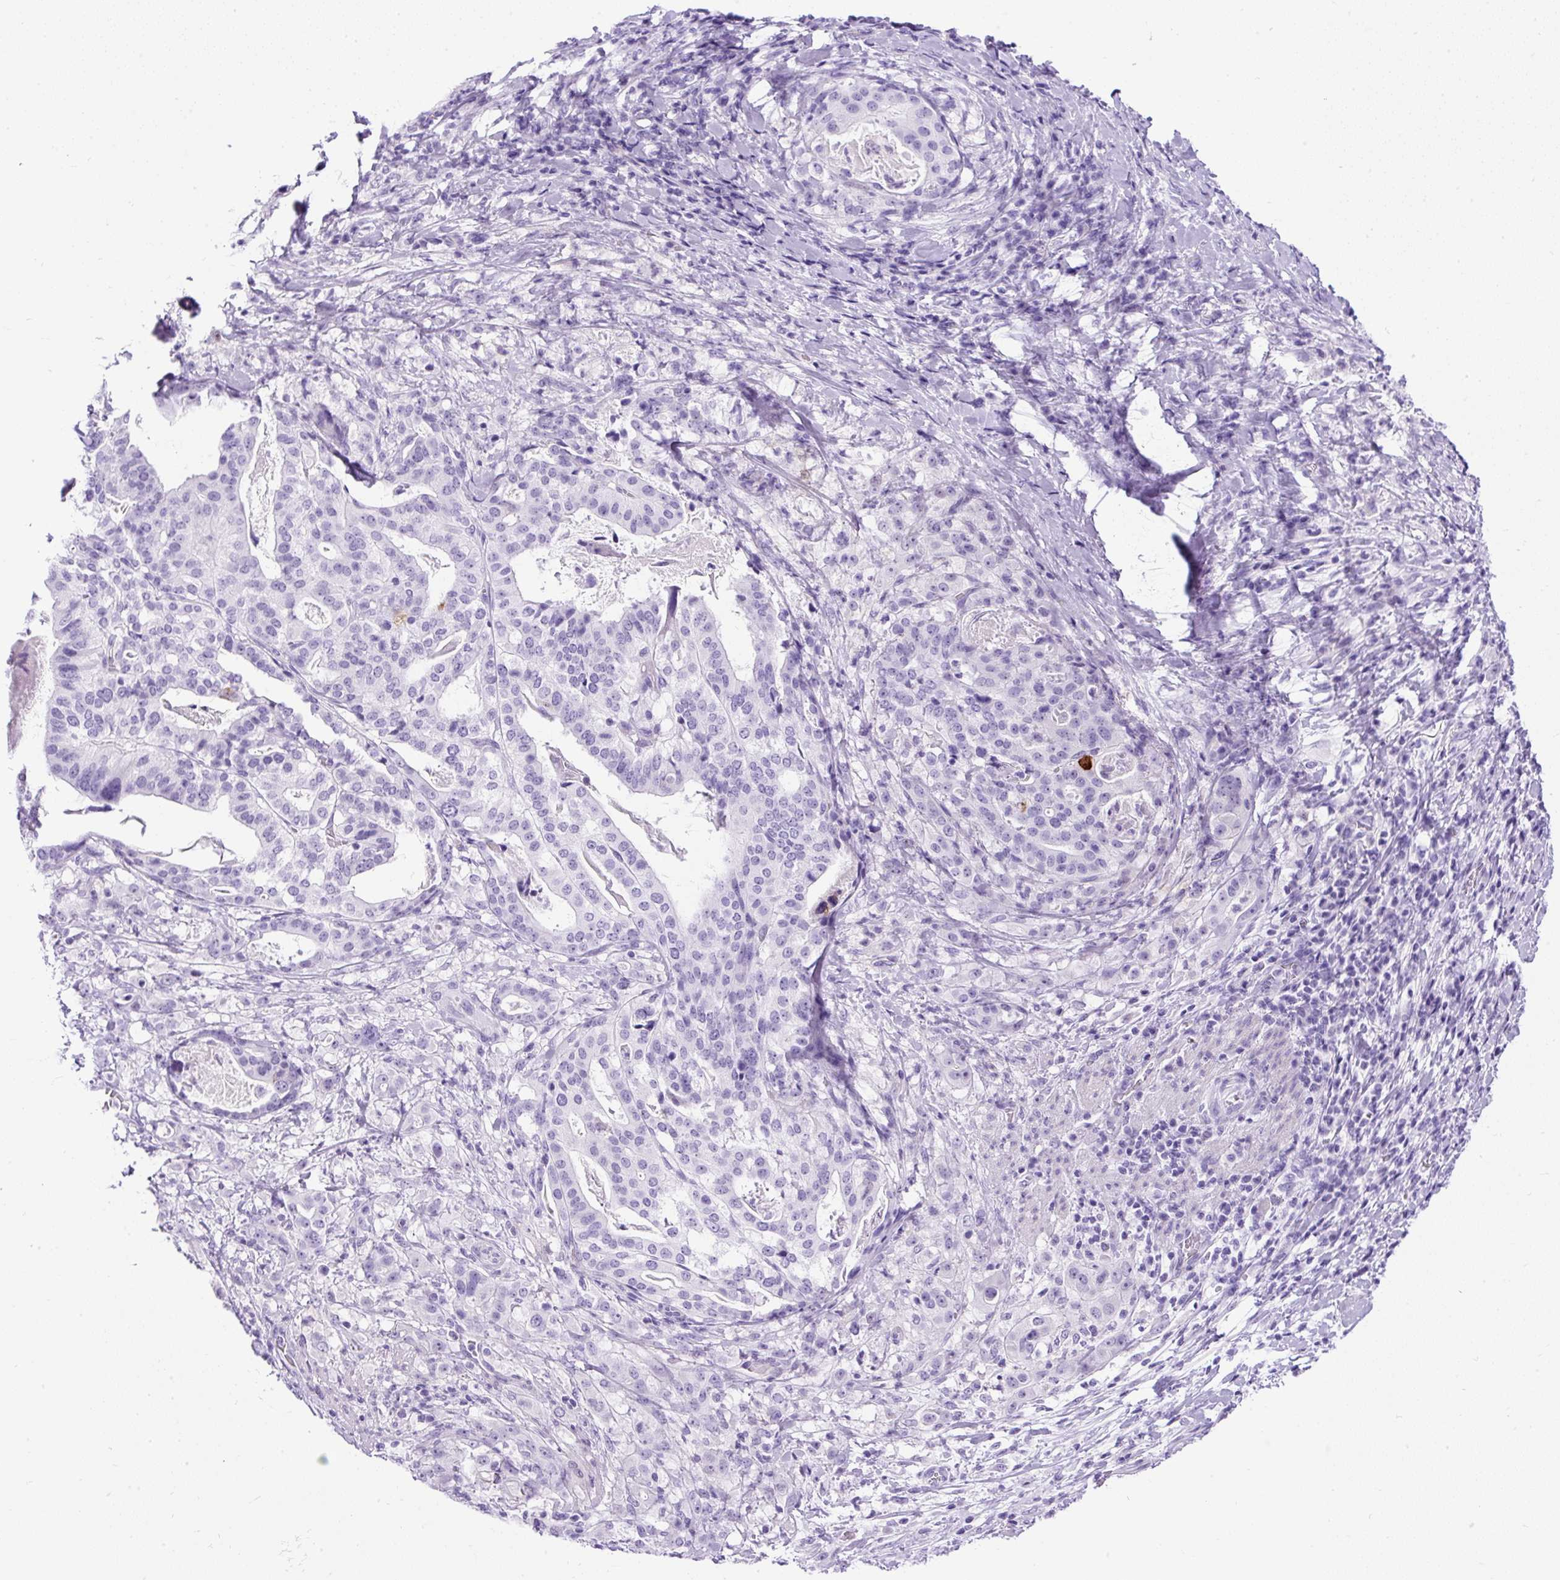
{"staining": {"intensity": "negative", "quantity": "none", "location": "none"}, "tissue": "stomach cancer", "cell_type": "Tumor cells", "image_type": "cancer", "snomed": [{"axis": "morphology", "description": "Adenocarcinoma, NOS"}, {"axis": "topography", "description": "Stomach"}], "caption": "Image shows no protein staining in tumor cells of stomach cancer (adenocarcinoma) tissue. (Immunohistochemistry (ihc), brightfield microscopy, high magnification).", "gene": "UPP1", "patient": {"sex": "male", "age": 48}}